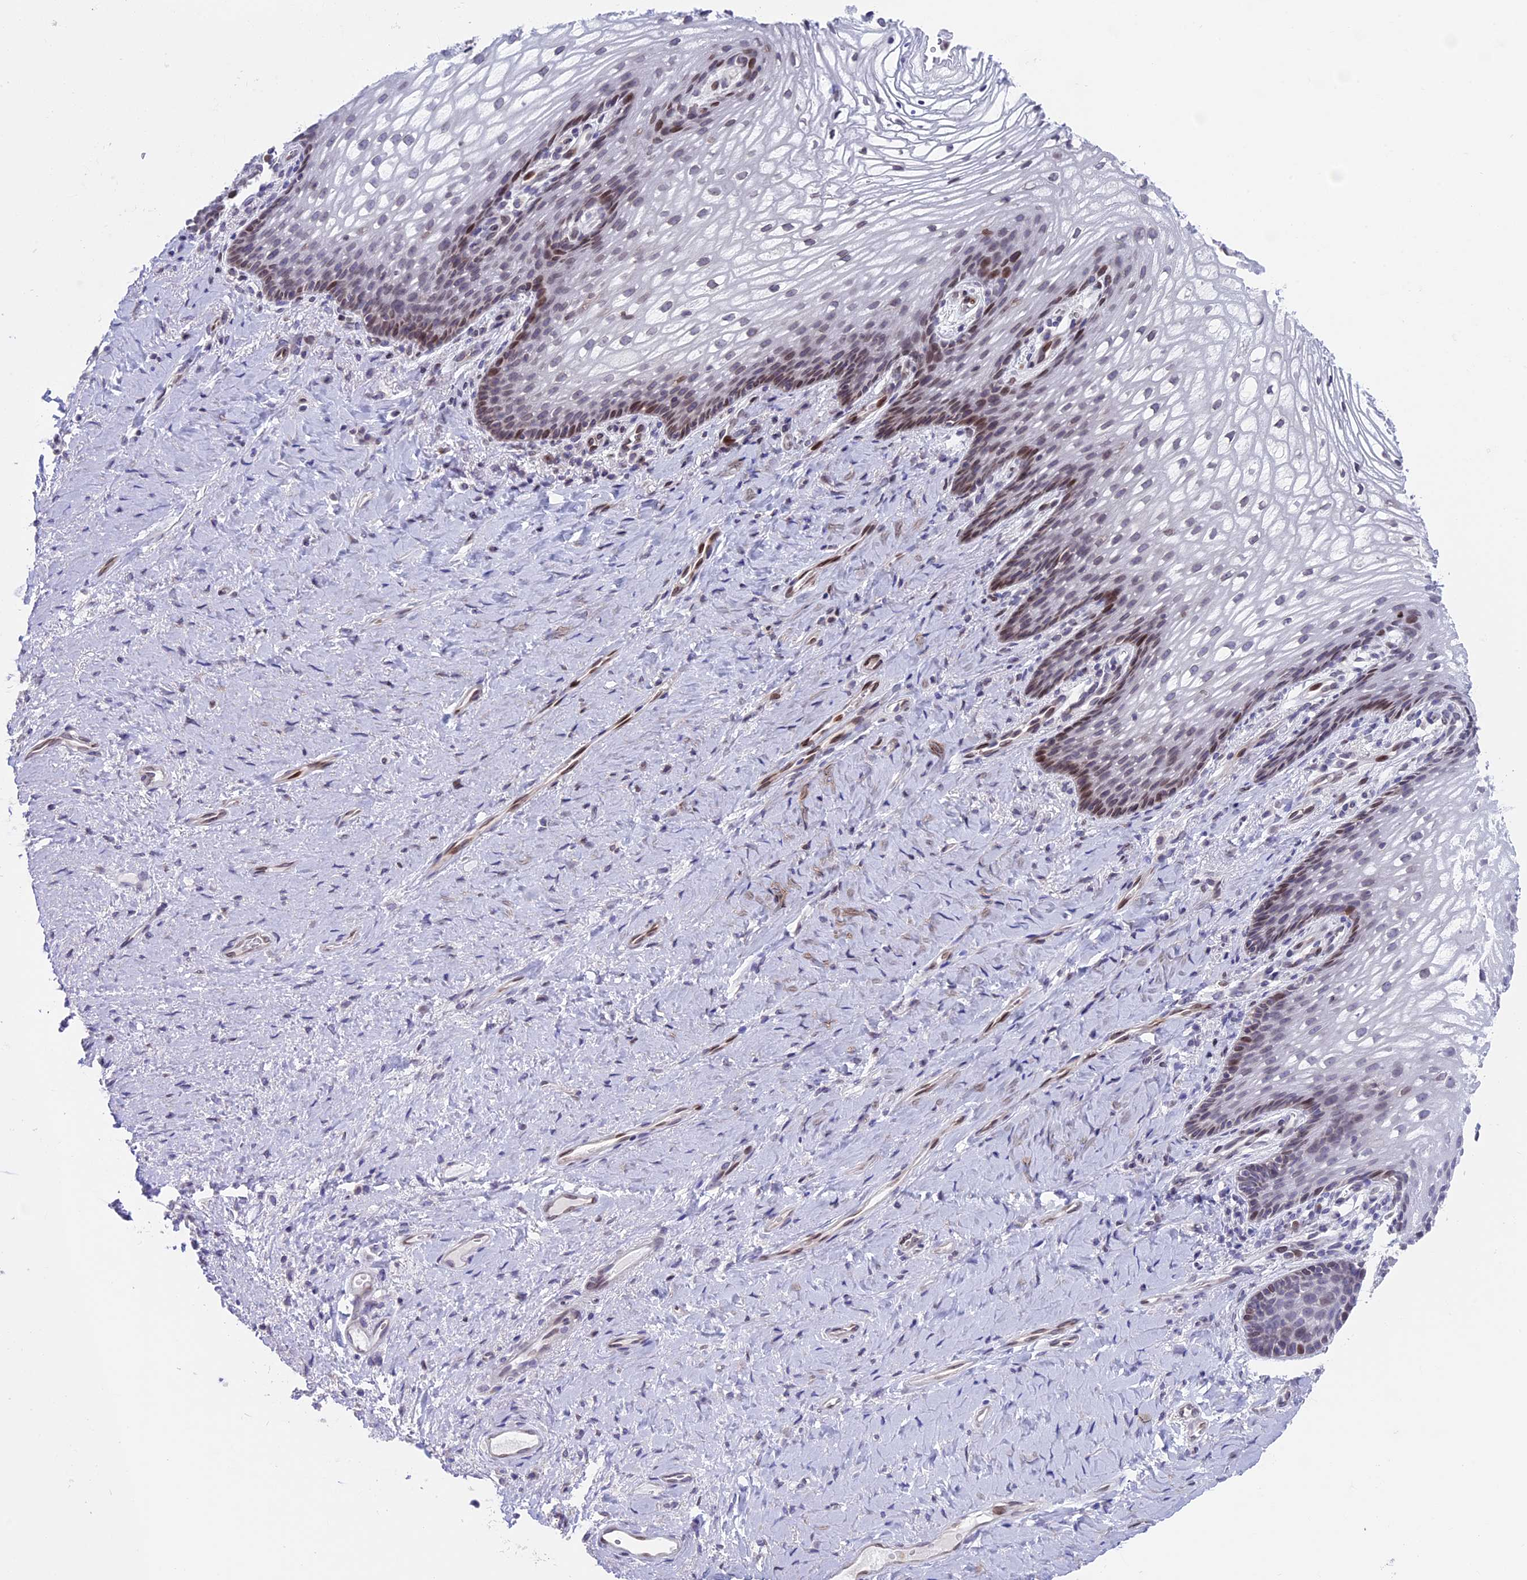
{"staining": {"intensity": "moderate", "quantity": "<25%", "location": "cytoplasmic/membranous,nuclear"}, "tissue": "vagina", "cell_type": "Squamous epithelial cells", "image_type": "normal", "snomed": [{"axis": "morphology", "description": "Normal tissue, NOS"}, {"axis": "topography", "description": "Vagina"}], "caption": "Immunohistochemistry (IHC) of normal human vagina shows low levels of moderate cytoplasmic/membranous,nuclear positivity in about <25% of squamous epithelial cells. The protein is stained brown, and the nuclei are stained in blue (DAB IHC with brightfield microscopy, high magnification).", "gene": "PTCHD4", "patient": {"sex": "female", "age": 60}}